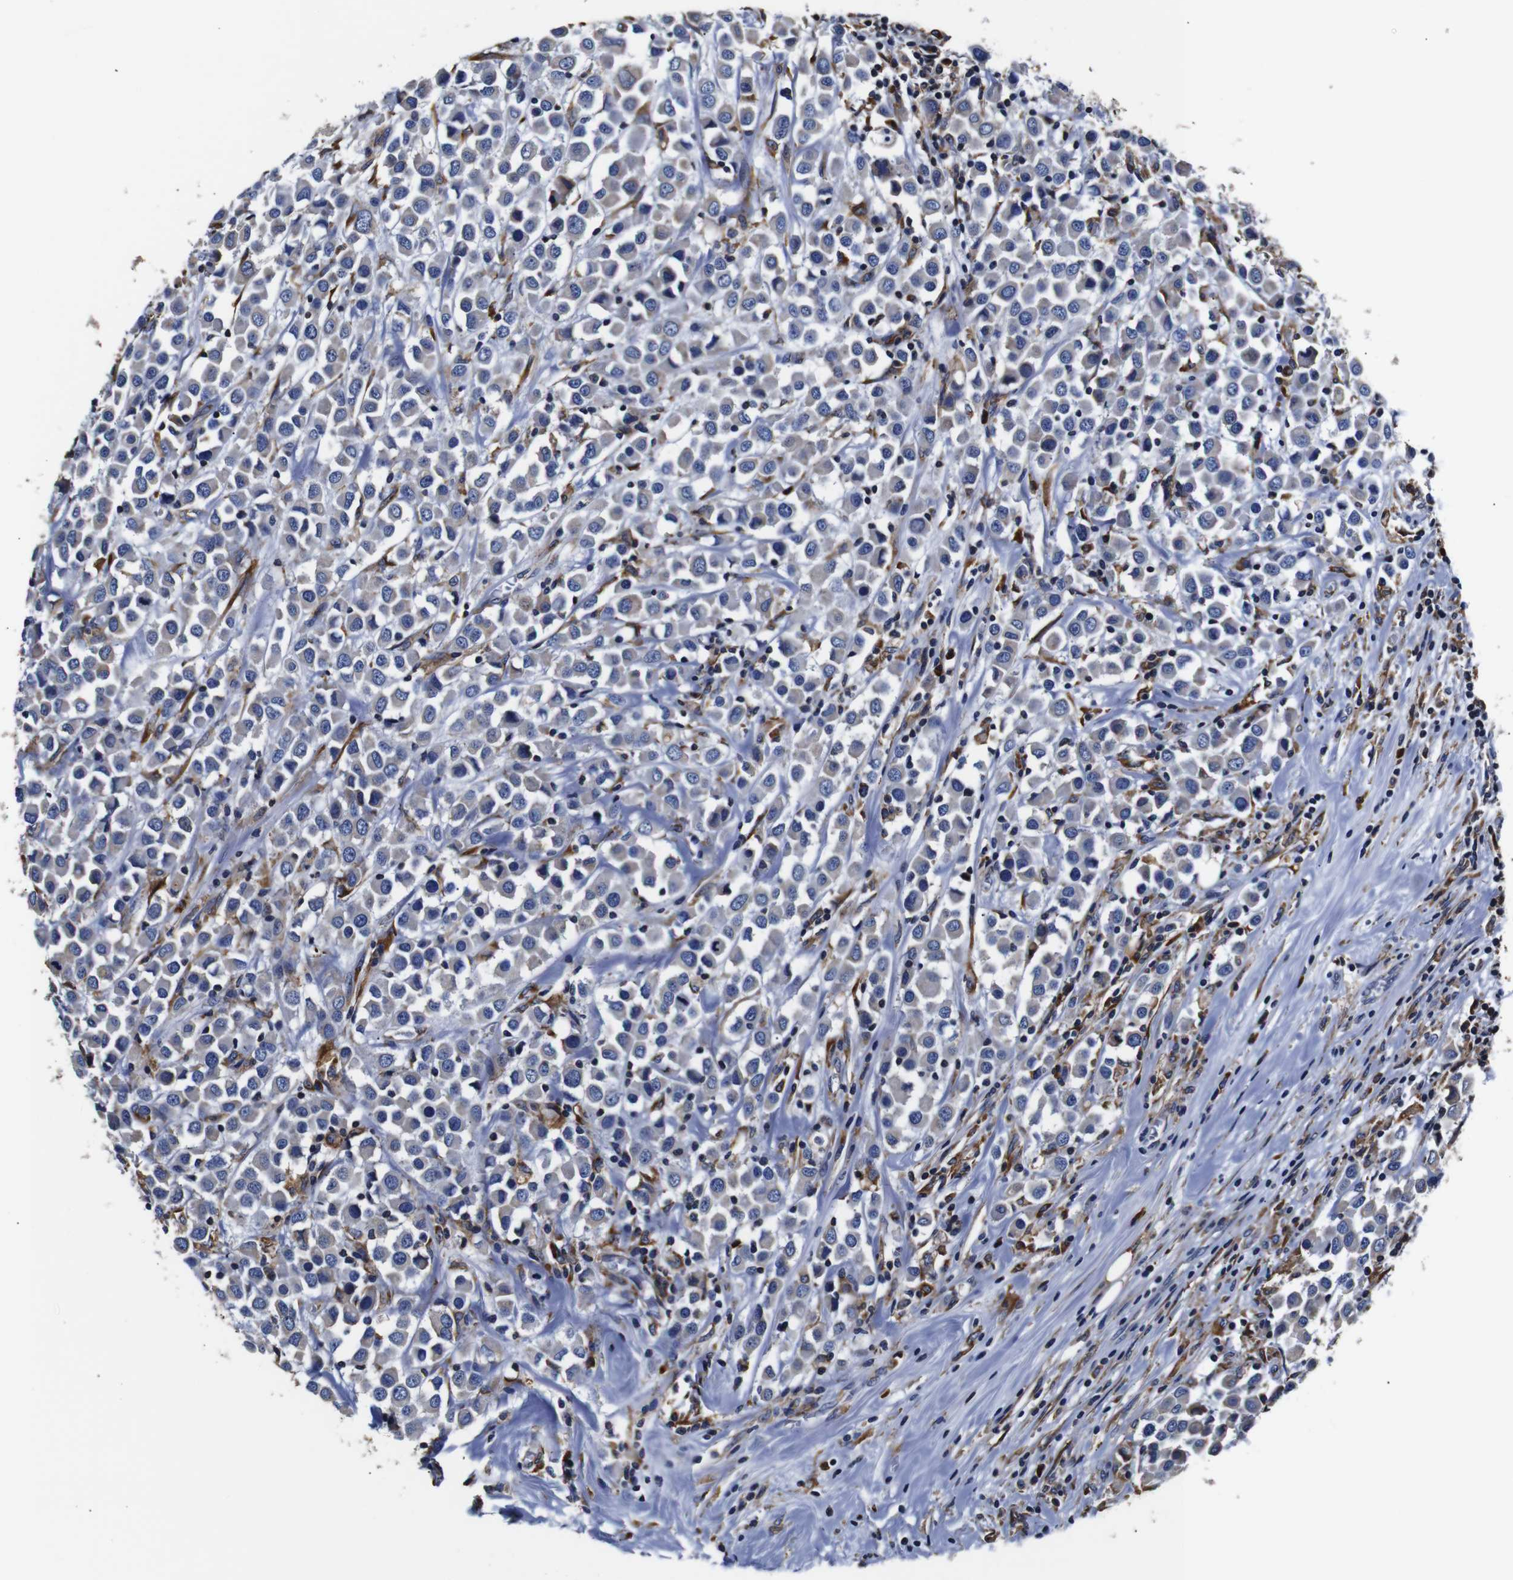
{"staining": {"intensity": "weak", "quantity": "<25%", "location": "cytoplasmic/membranous"}, "tissue": "breast cancer", "cell_type": "Tumor cells", "image_type": "cancer", "snomed": [{"axis": "morphology", "description": "Duct carcinoma"}, {"axis": "topography", "description": "Breast"}], "caption": "Tumor cells show no significant staining in breast invasive ductal carcinoma. (IHC, brightfield microscopy, high magnification).", "gene": "PPIB", "patient": {"sex": "female", "age": 61}}